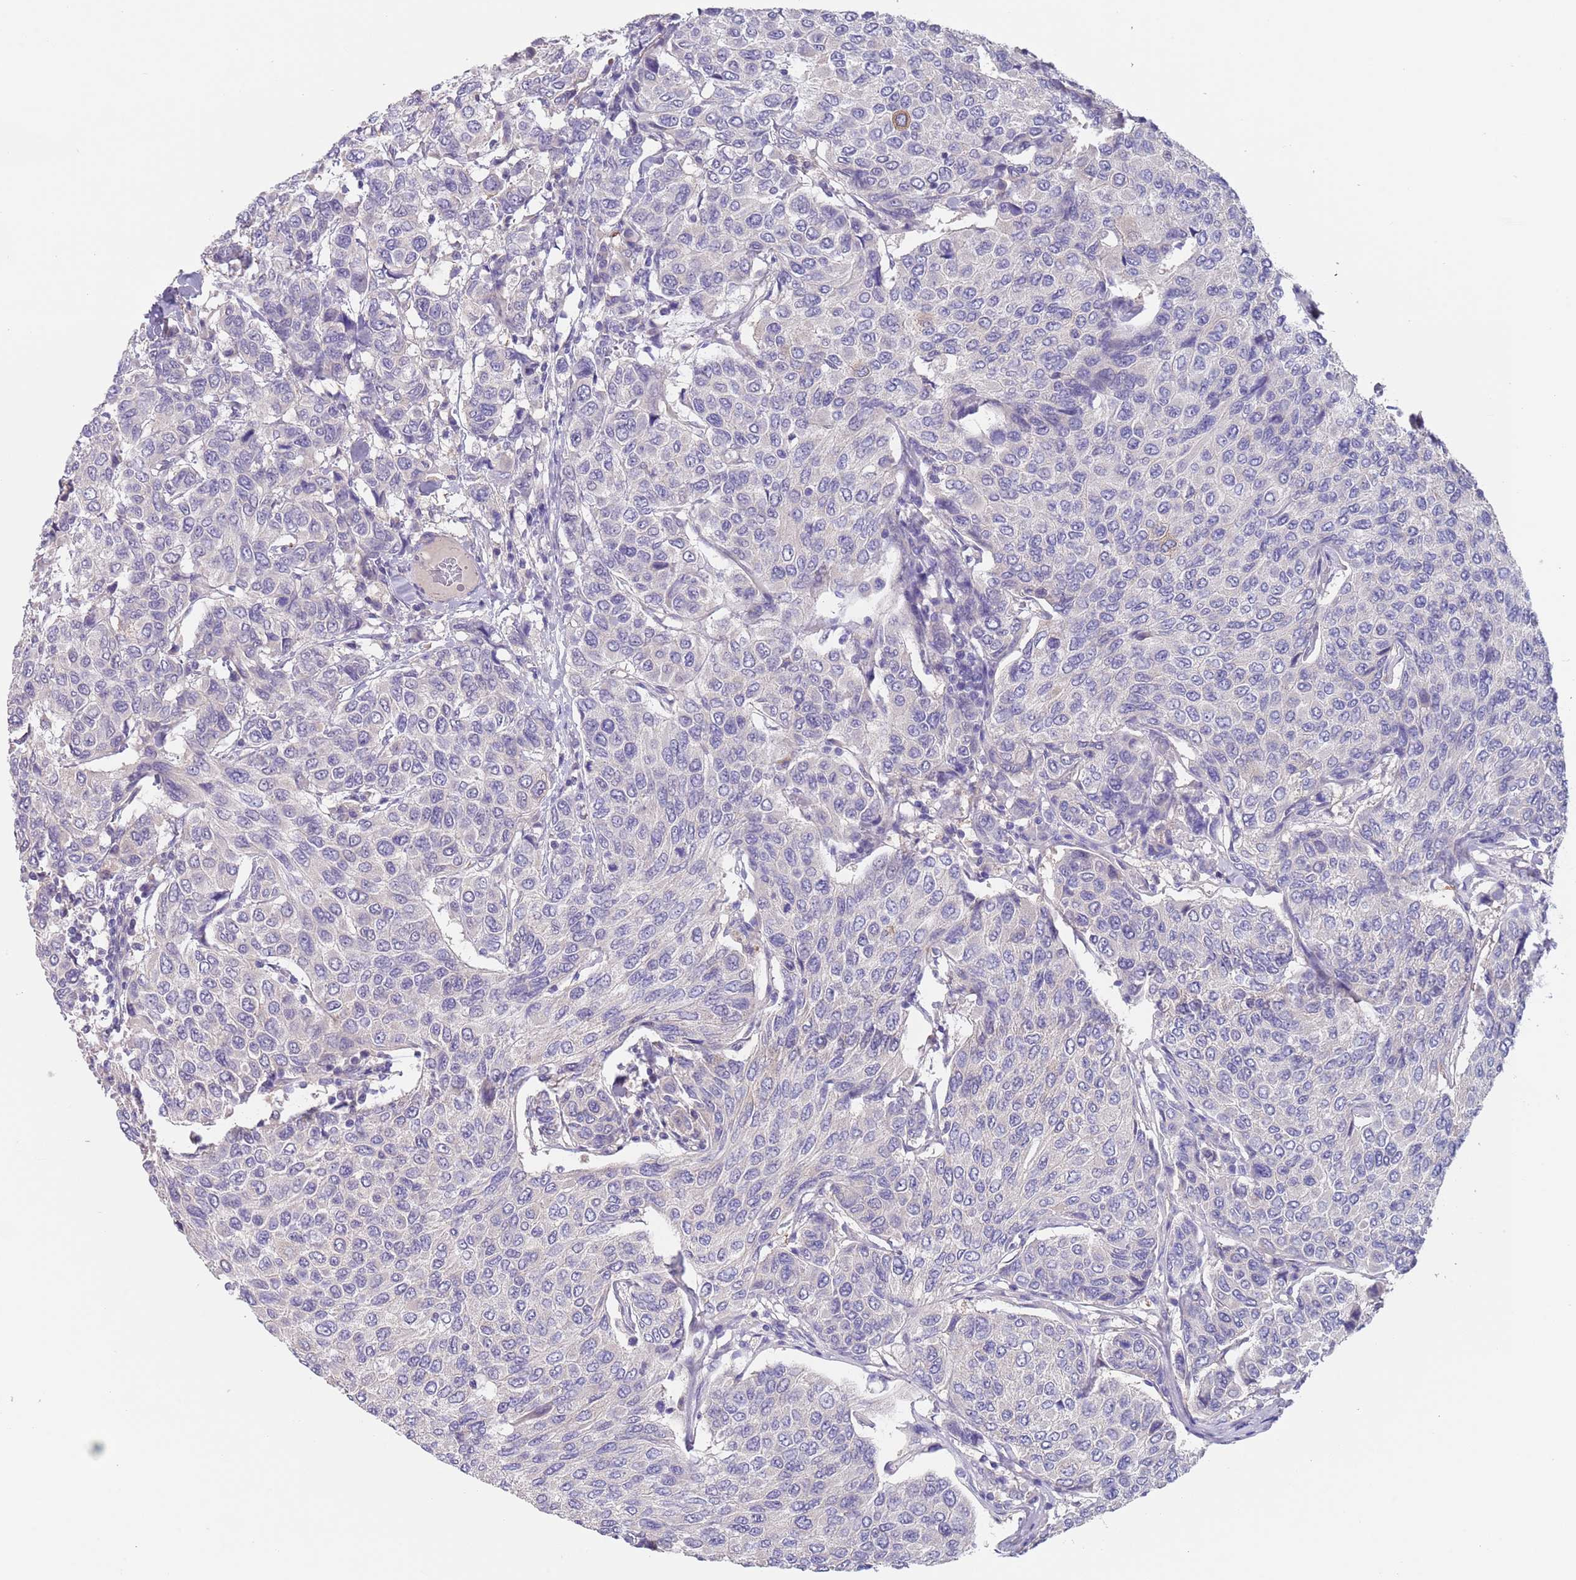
{"staining": {"intensity": "negative", "quantity": "none", "location": "none"}, "tissue": "breast cancer", "cell_type": "Tumor cells", "image_type": "cancer", "snomed": [{"axis": "morphology", "description": "Duct carcinoma"}, {"axis": "topography", "description": "Breast"}], "caption": "Immunohistochemical staining of human intraductal carcinoma (breast) displays no significant staining in tumor cells.", "gene": "RNF169", "patient": {"sex": "female", "age": 55}}